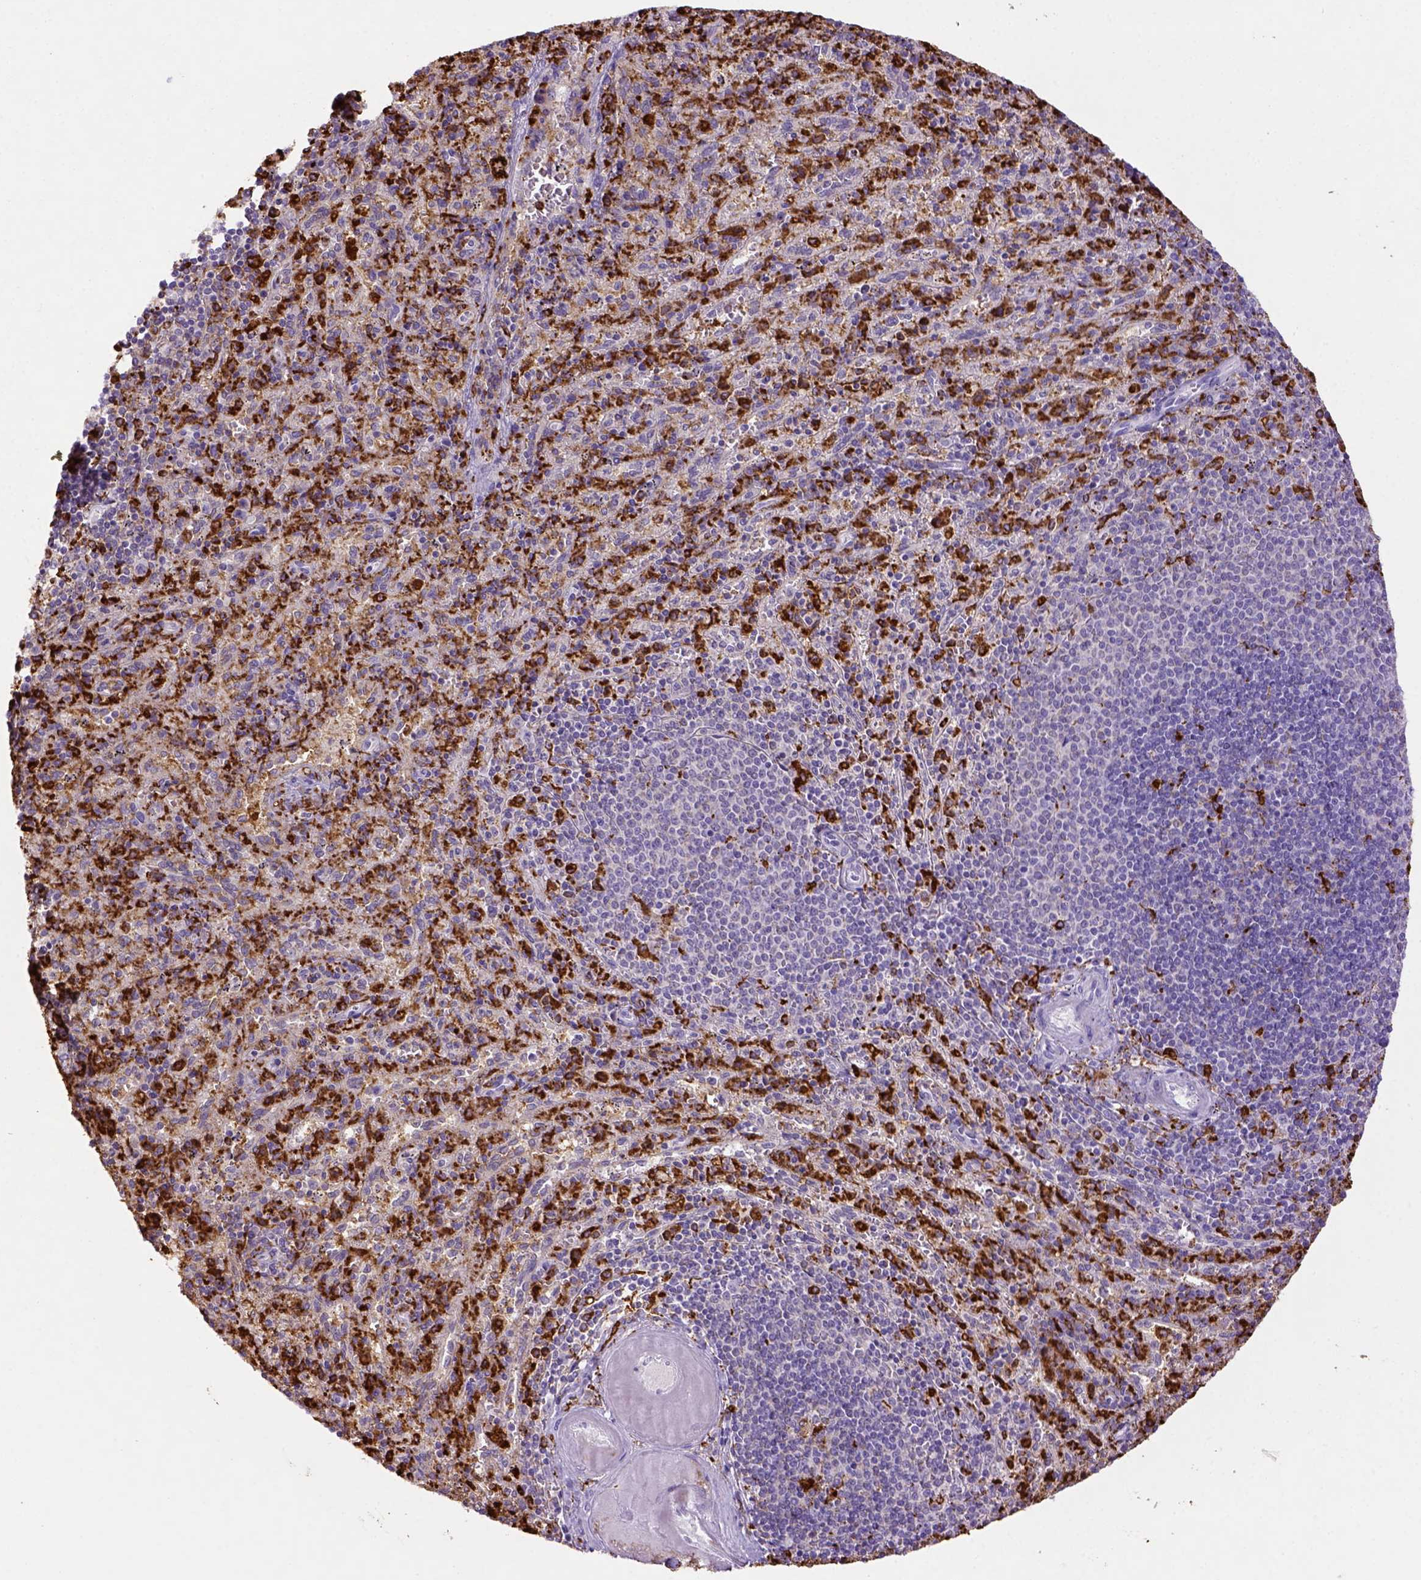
{"staining": {"intensity": "strong", "quantity": "25%-75%", "location": "cytoplasmic/membranous"}, "tissue": "spleen", "cell_type": "Cells in red pulp", "image_type": "normal", "snomed": [{"axis": "morphology", "description": "Normal tissue, NOS"}, {"axis": "topography", "description": "Spleen"}], "caption": "Protein staining of unremarkable spleen exhibits strong cytoplasmic/membranous staining in about 25%-75% of cells in red pulp. The protein is stained brown, and the nuclei are stained in blue (DAB (3,3'-diaminobenzidine) IHC with brightfield microscopy, high magnification).", "gene": "CD68", "patient": {"sex": "male", "age": 57}}